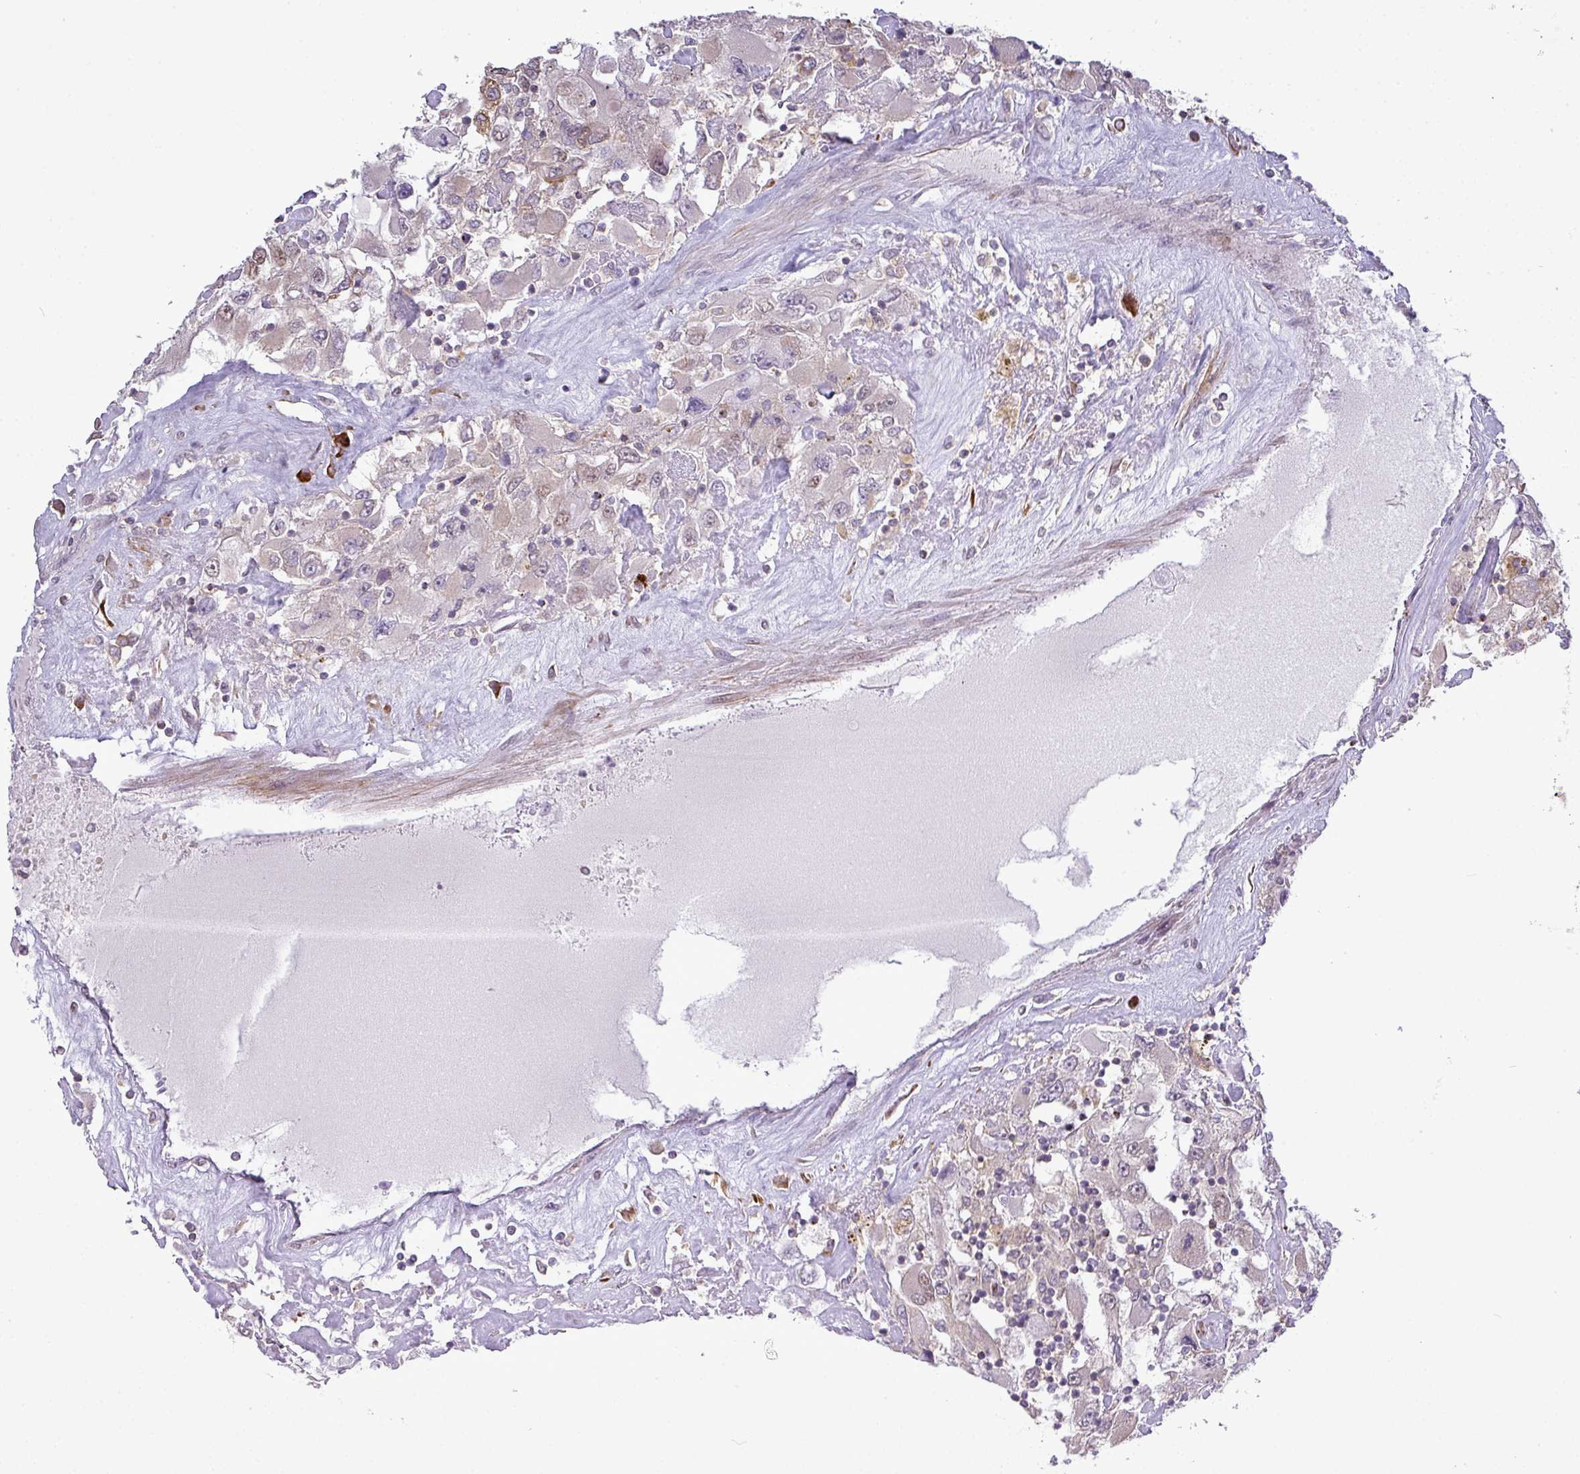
{"staining": {"intensity": "moderate", "quantity": "<25%", "location": "cytoplasmic/membranous"}, "tissue": "renal cancer", "cell_type": "Tumor cells", "image_type": "cancer", "snomed": [{"axis": "morphology", "description": "Adenocarcinoma, NOS"}, {"axis": "topography", "description": "Kidney"}], "caption": "Protein analysis of renal cancer tissue reveals moderate cytoplasmic/membranous positivity in approximately <25% of tumor cells.", "gene": "TPRA1", "patient": {"sex": "female", "age": 52}}